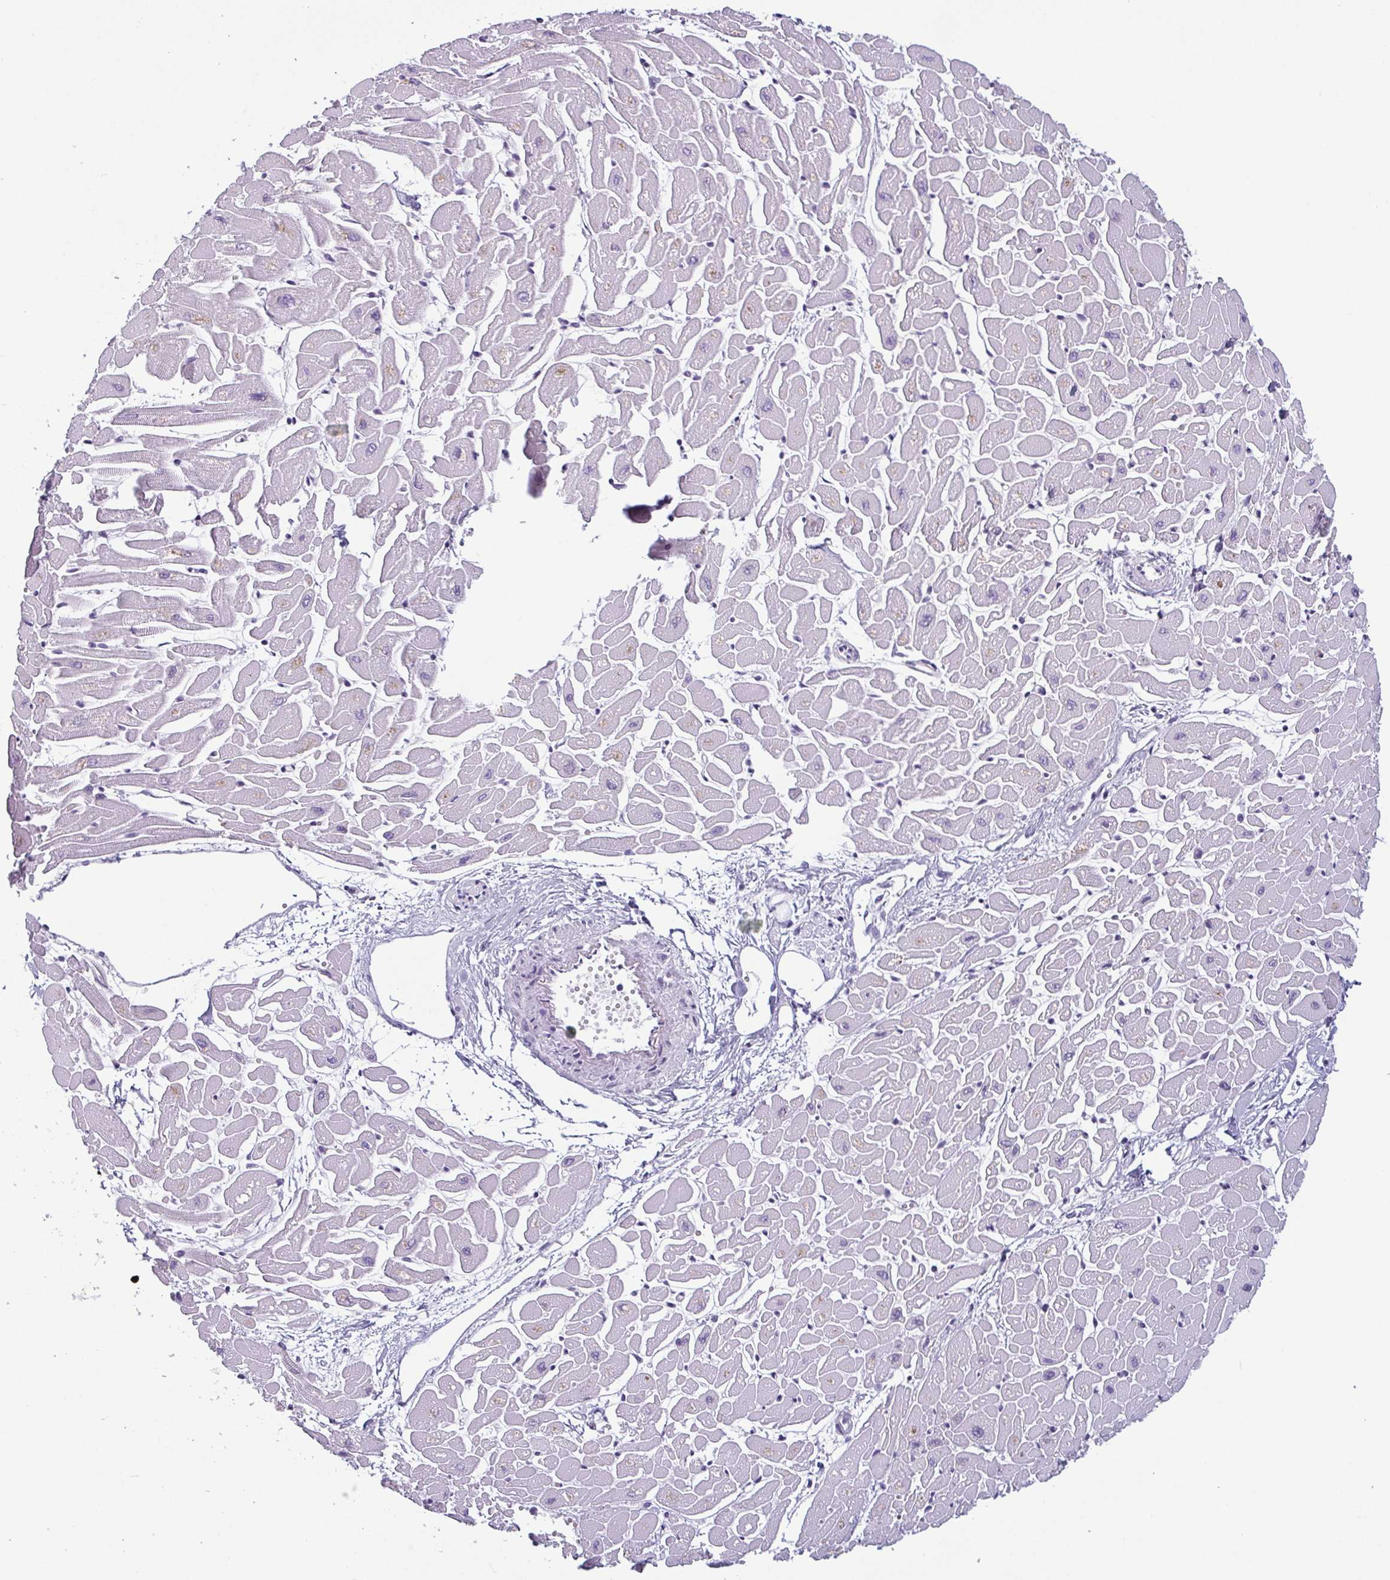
{"staining": {"intensity": "negative", "quantity": "none", "location": "none"}, "tissue": "heart muscle", "cell_type": "Cardiomyocytes", "image_type": "normal", "snomed": [{"axis": "morphology", "description": "Normal tissue, NOS"}, {"axis": "topography", "description": "Heart"}], "caption": "The photomicrograph demonstrates no significant positivity in cardiomyocytes of heart muscle. The staining is performed using DAB brown chromogen with nuclei counter-stained in using hematoxylin.", "gene": "KRT78", "patient": {"sex": "male", "age": 57}}